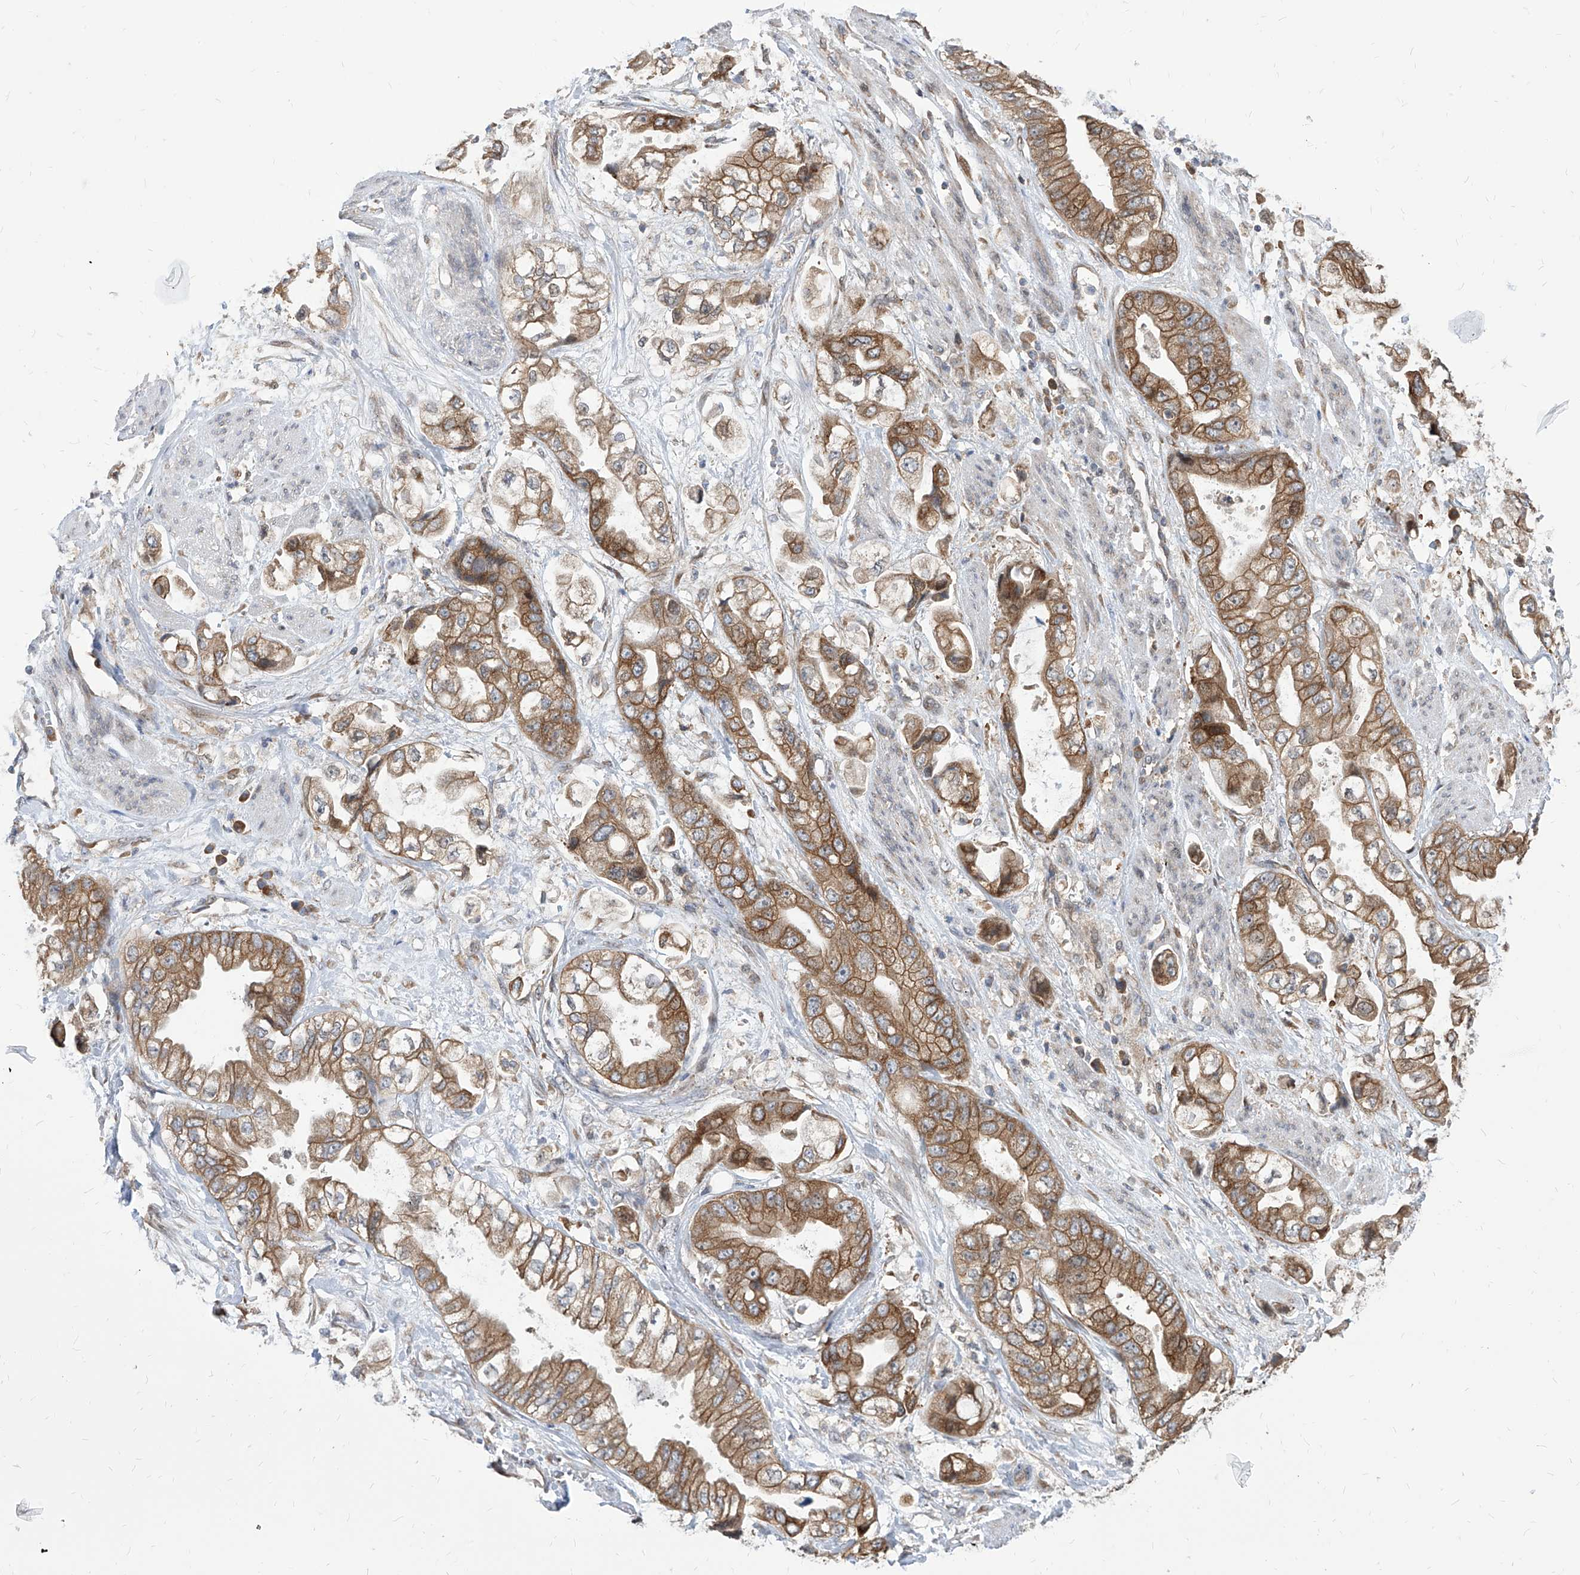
{"staining": {"intensity": "moderate", "quantity": ">75%", "location": "cytoplasmic/membranous"}, "tissue": "stomach cancer", "cell_type": "Tumor cells", "image_type": "cancer", "snomed": [{"axis": "morphology", "description": "Adenocarcinoma, NOS"}, {"axis": "topography", "description": "Stomach"}], "caption": "A histopathology image showing moderate cytoplasmic/membranous positivity in about >75% of tumor cells in stomach adenocarcinoma, as visualized by brown immunohistochemical staining.", "gene": "FAM83B", "patient": {"sex": "male", "age": 62}}